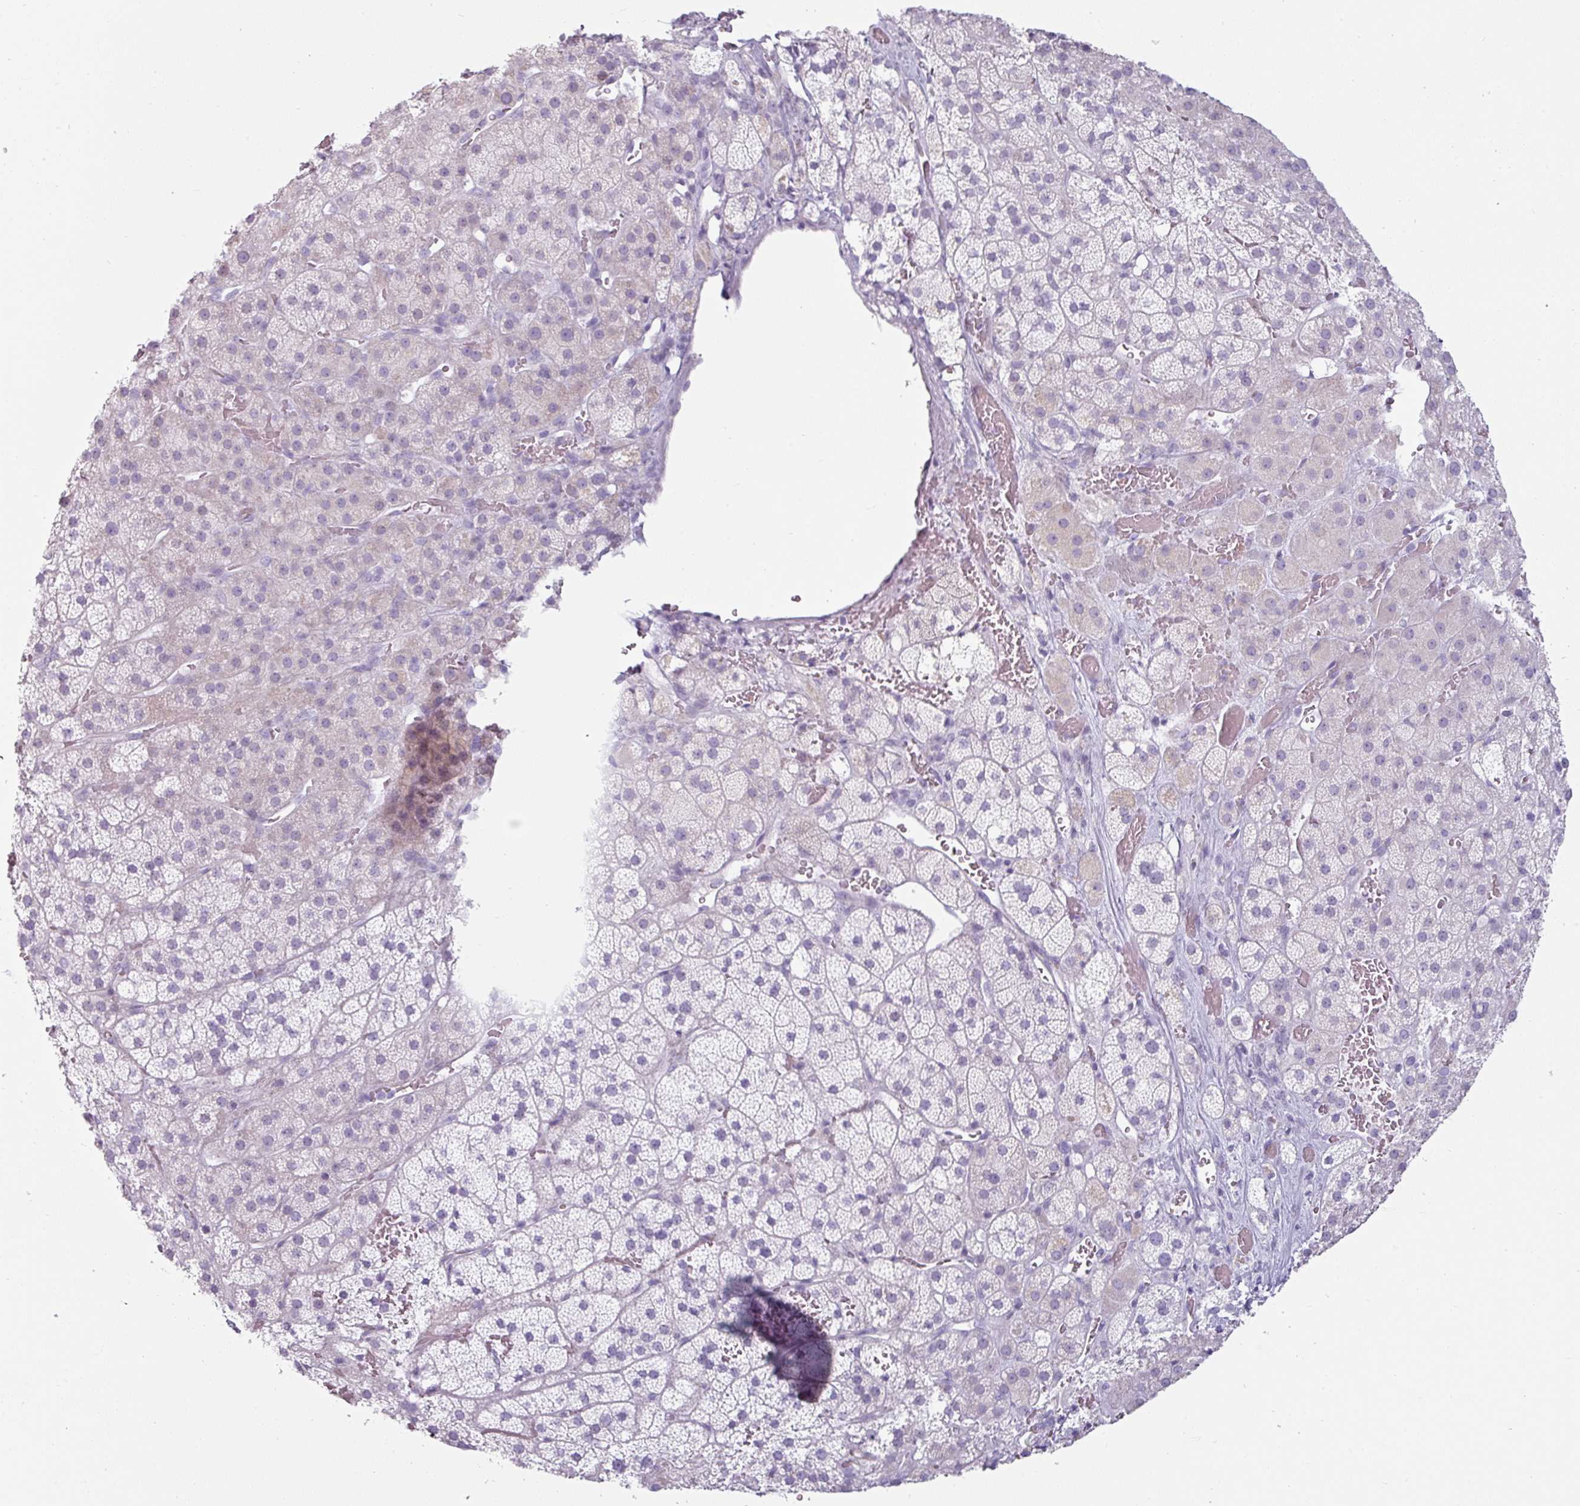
{"staining": {"intensity": "weak", "quantity": "<25%", "location": "cytoplasmic/membranous"}, "tissue": "adrenal gland", "cell_type": "Glandular cells", "image_type": "normal", "snomed": [{"axis": "morphology", "description": "Normal tissue, NOS"}, {"axis": "topography", "description": "Adrenal gland"}], "caption": "IHC image of unremarkable human adrenal gland stained for a protein (brown), which displays no staining in glandular cells.", "gene": "CLCA1", "patient": {"sex": "male", "age": 57}}